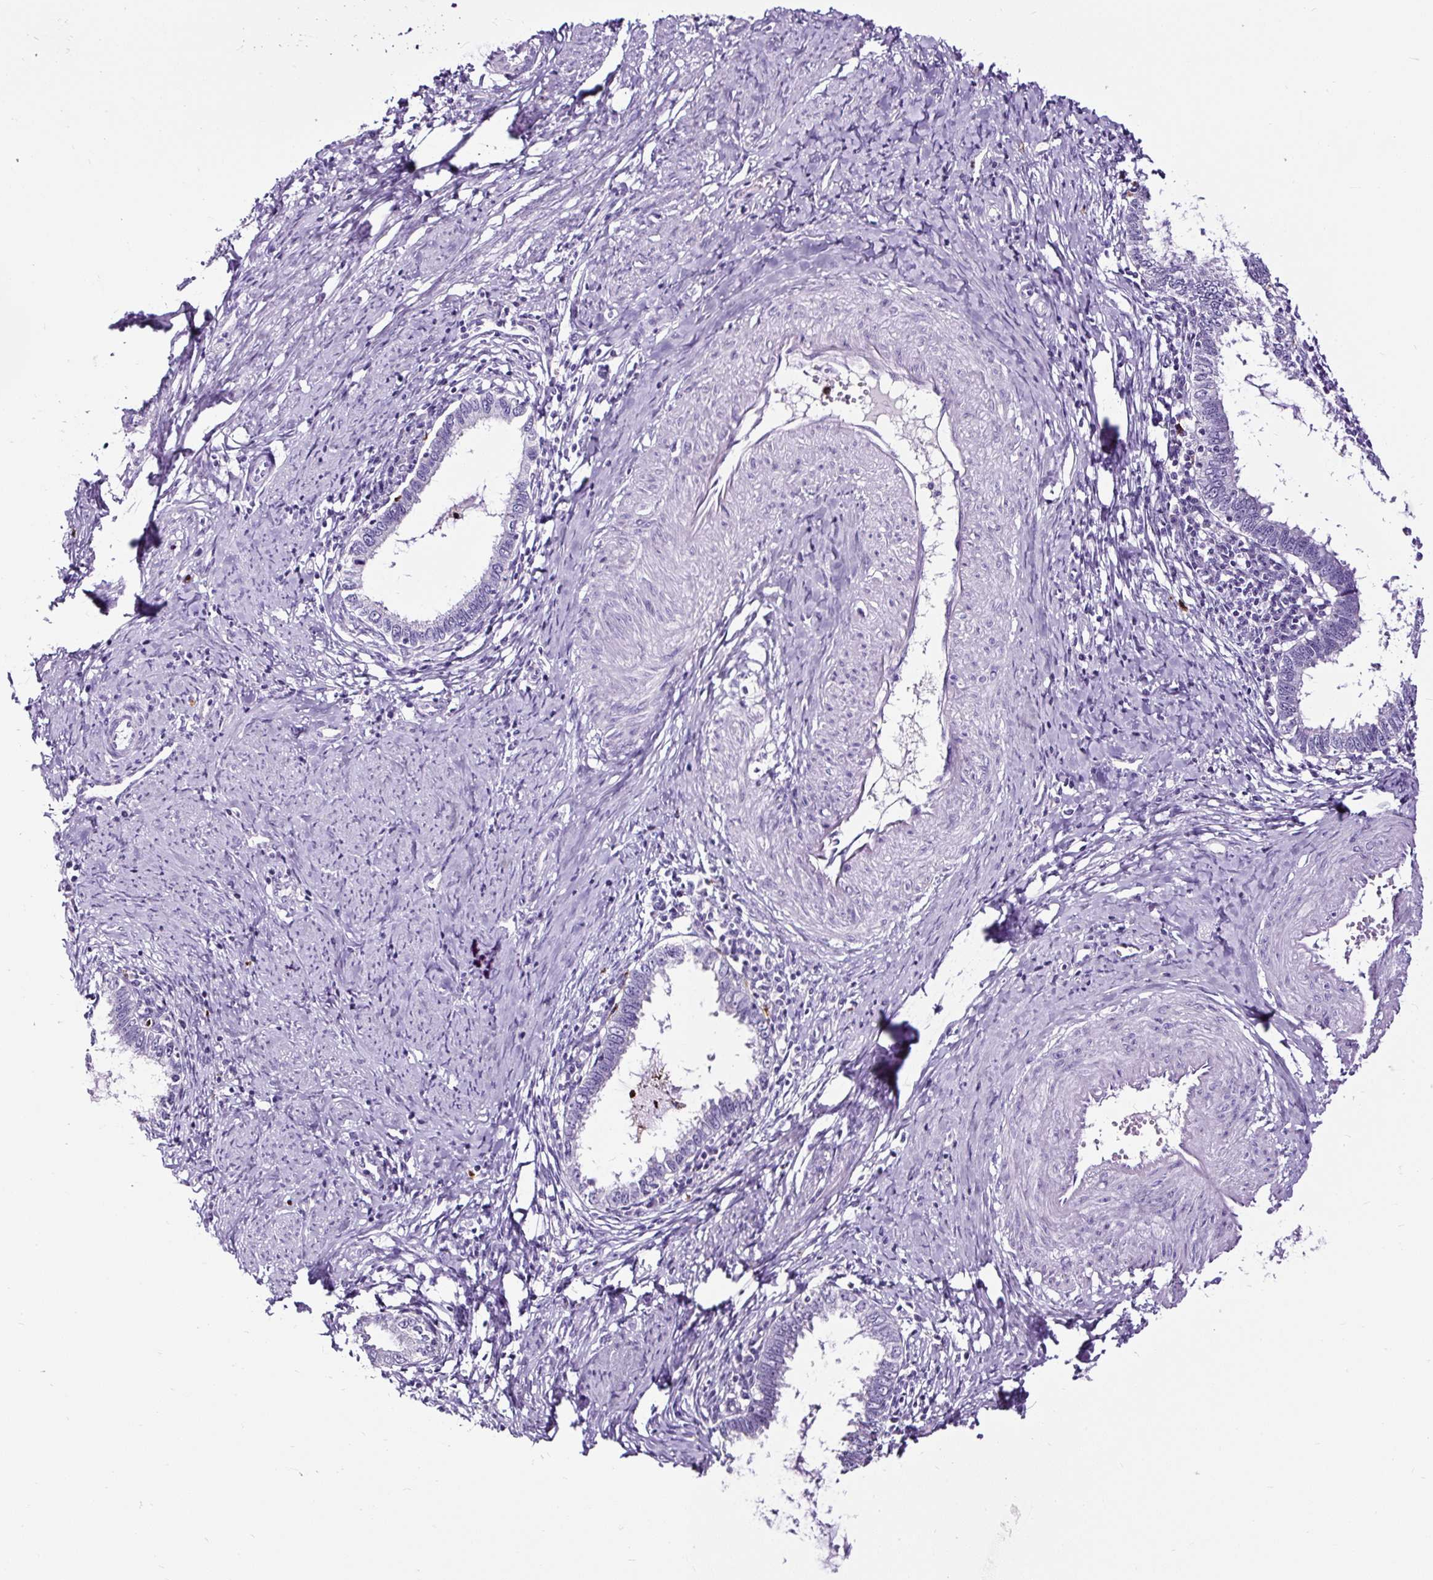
{"staining": {"intensity": "negative", "quantity": "none", "location": "none"}, "tissue": "cervical cancer", "cell_type": "Tumor cells", "image_type": "cancer", "snomed": [{"axis": "morphology", "description": "Adenocarcinoma, NOS"}, {"axis": "topography", "description": "Cervix"}], "caption": "A photomicrograph of cervical cancer stained for a protein reveals no brown staining in tumor cells. The staining was performed using DAB (3,3'-diaminobenzidine) to visualize the protein expression in brown, while the nuclei were stained in blue with hematoxylin (Magnification: 20x).", "gene": "SLC7A8", "patient": {"sex": "female", "age": 36}}